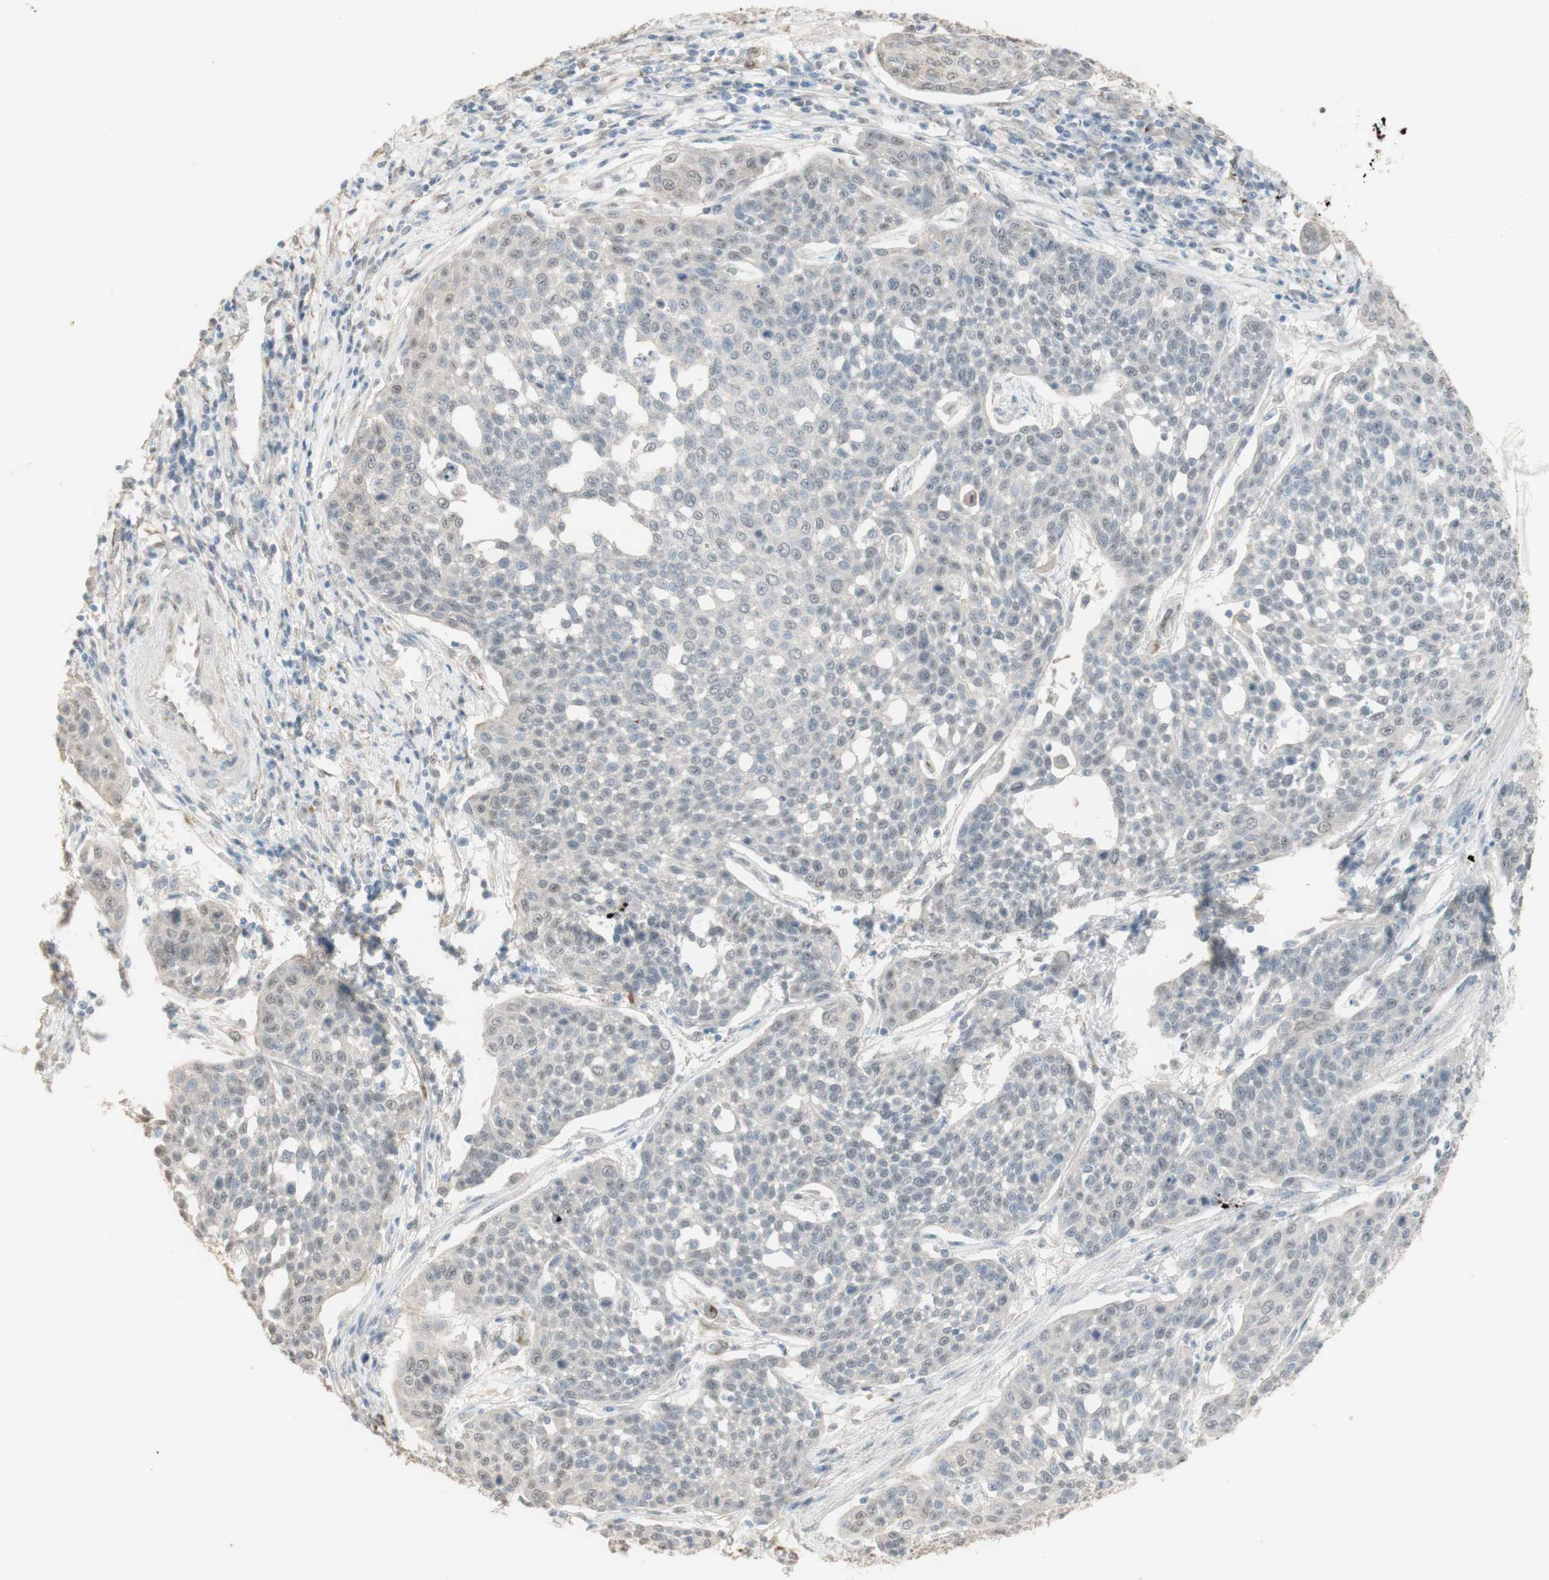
{"staining": {"intensity": "negative", "quantity": "none", "location": "none"}, "tissue": "cervical cancer", "cell_type": "Tumor cells", "image_type": "cancer", "snomed": [{"axis": "morphology", "description": "Squamous cell carcinoma, NOS"}, {"axis": "topography", "description": "Cervix"}], "caption": "Immunohistochemistry photomicrograph of neoplastic tissue: squamous cell carcinoma (cervical) stained with DAB (3,3'-diaminobenzidine) exhibits no significant protein positivity in tumor cells.", "gene": "MUC3A", "patient": {"sex": "female", "age": 34}}